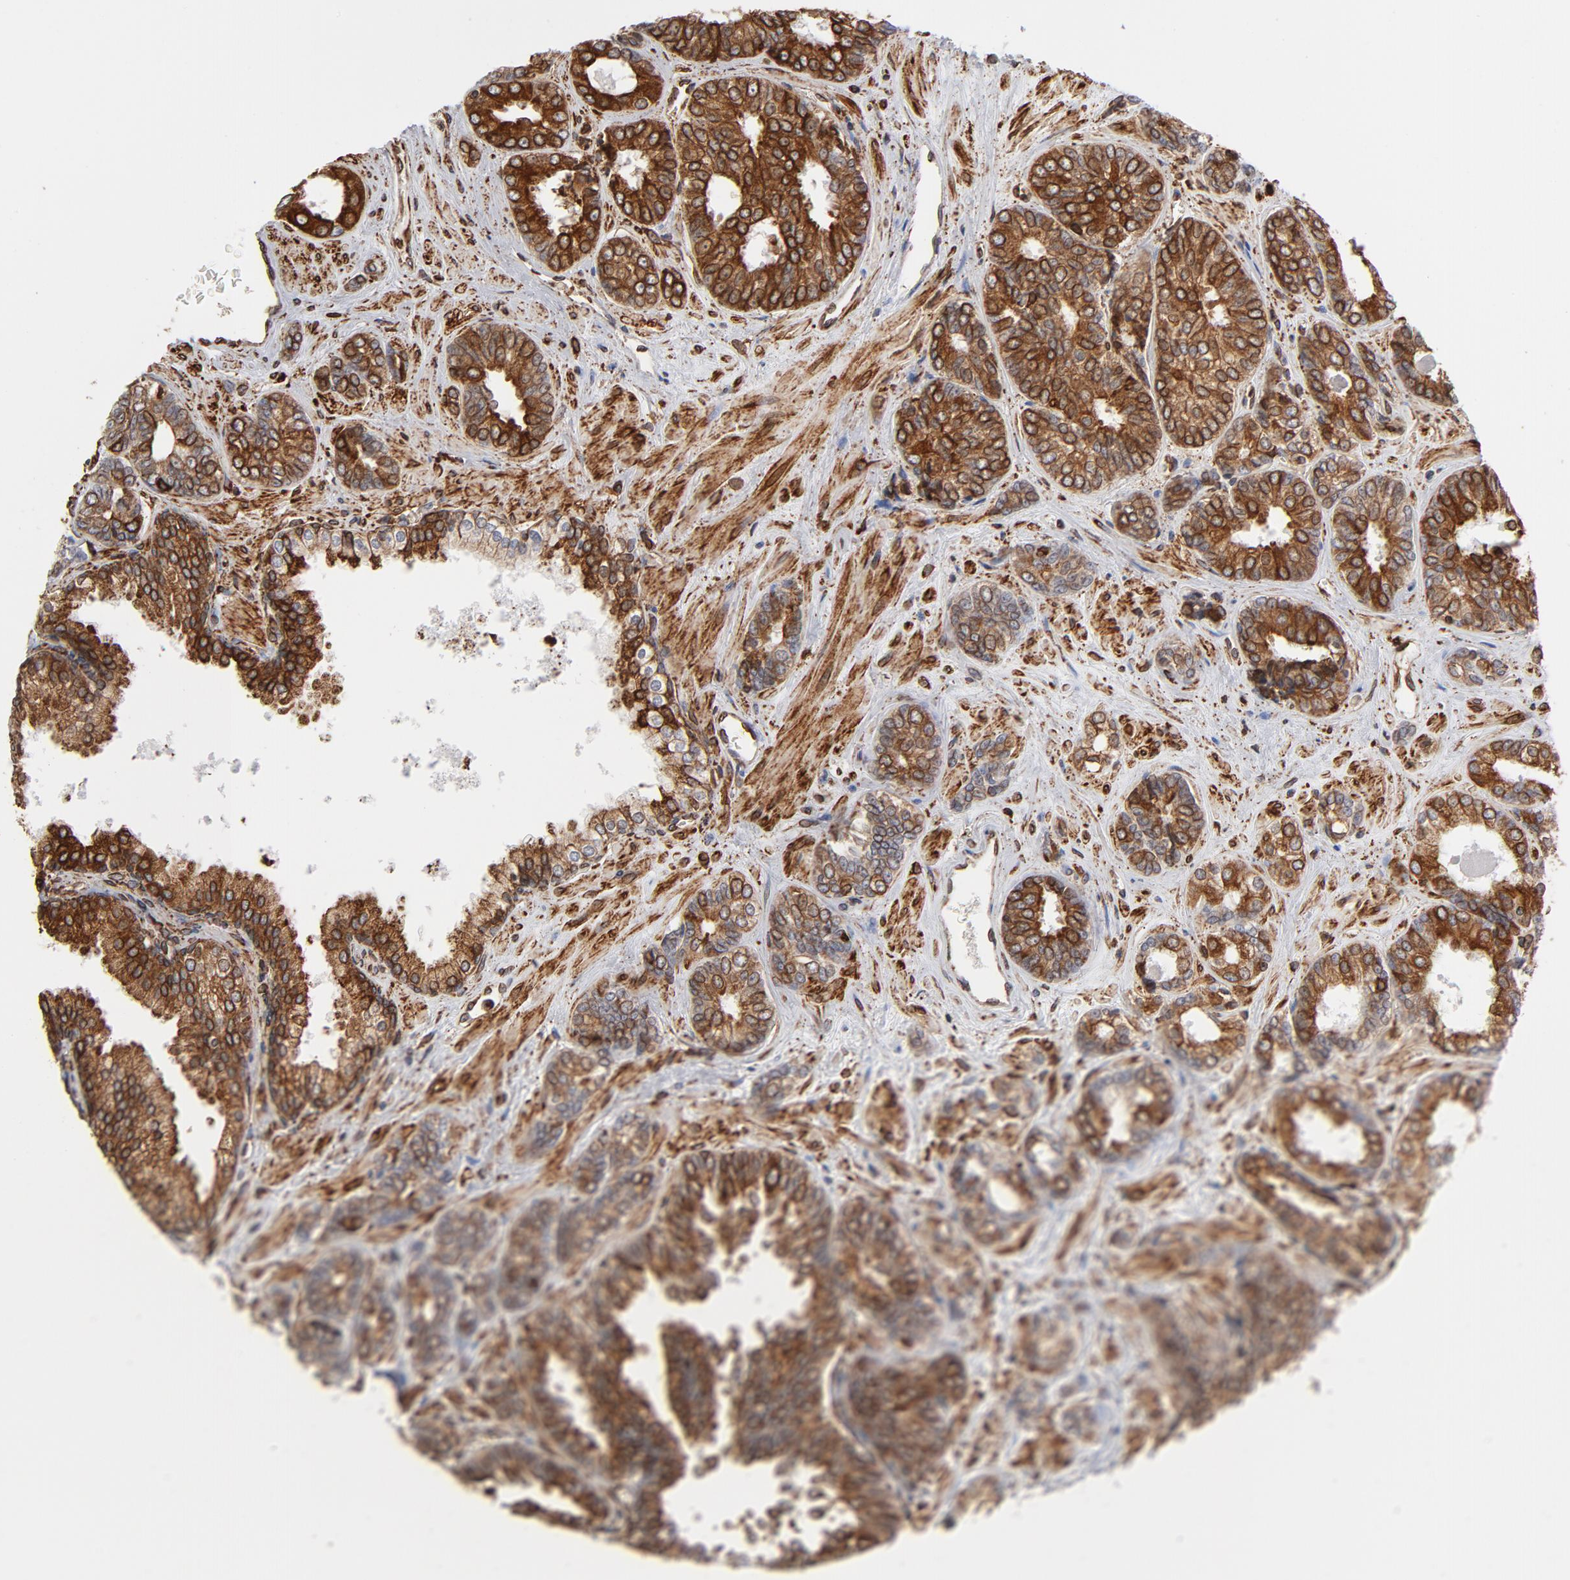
{"staining": {"intensity": "strong", "quantity": ">75%", "location": "cytoplasmic/membranous"}, "tissue": "prostate cancer", "cell_type": "Tumor cells", "image_type": "cancer", "snomed": [{"axis": "morphology", "description": "Adenocarcinoma, High grade"}, {"axis": "topography", "description": "Prostate"}], "caption": "A high-resolution photomicrograph shows IHC staining of prostate adenocarcinoma (high-grade), which shows strong cytoplasmic/membranous positivity in about >75% of tumor cells.", "gene": "CANX", "patient": {"sex": "male", "age": 67}}